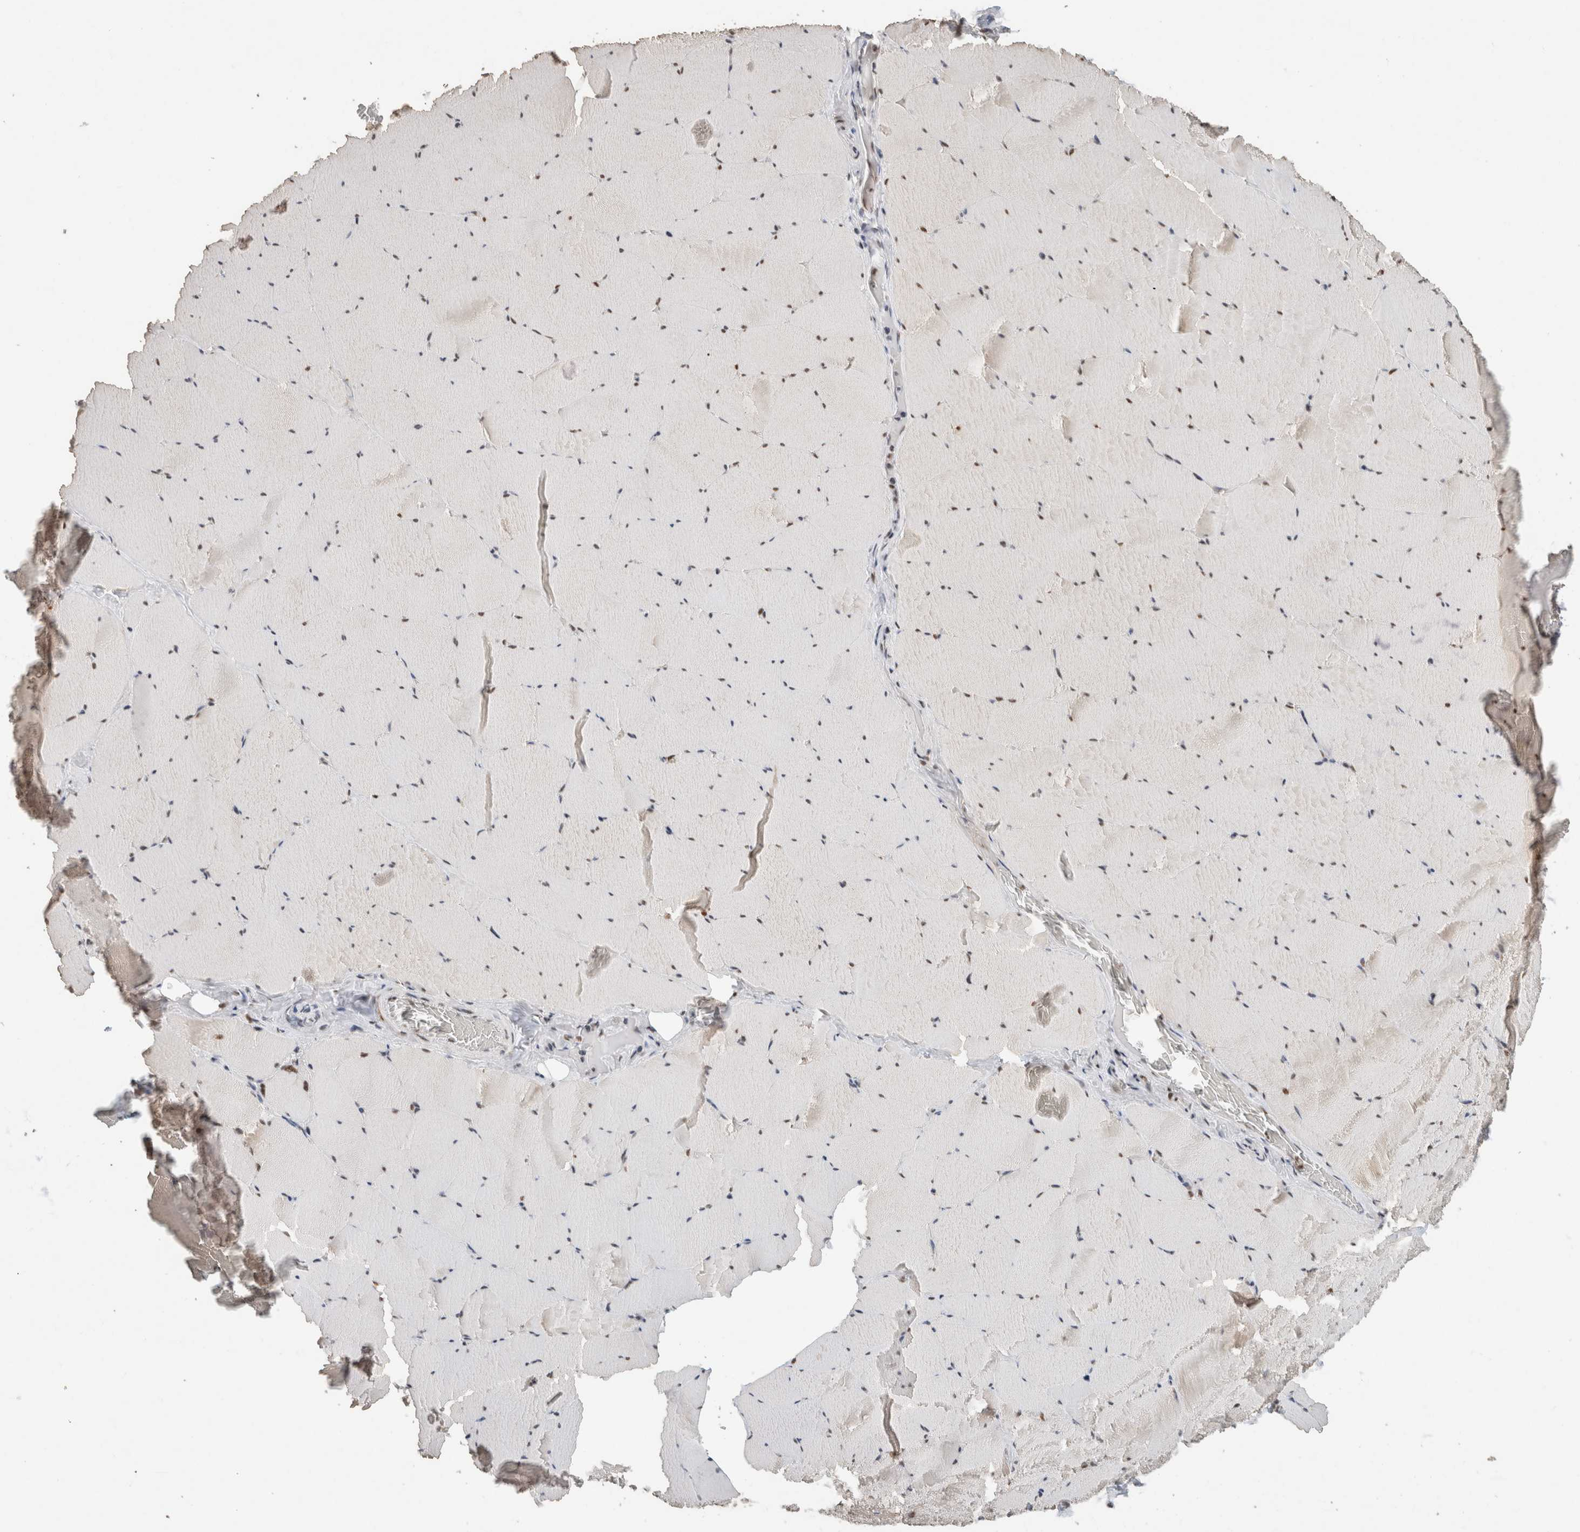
{"staining": {"intensity": "moderate", "quantity": ">75%", "location": "nuclear"}, "tissue": "skeletal muscle", "cell_type": "Myocytes", "image_type": "normal", "snomed": [{"axis": "morphology", "description": "Normal tissue, NOS"}, {"axis": "topography", "description": "Skeletal muscle"}], "caption": "IHC (DAB) staining of normal skeletal muscle exhibits moderate nuclear protein positivity in approximately >75% of myocytes.", "gene": "DDX42", "patient": {"sex": "male", "age": 62}}